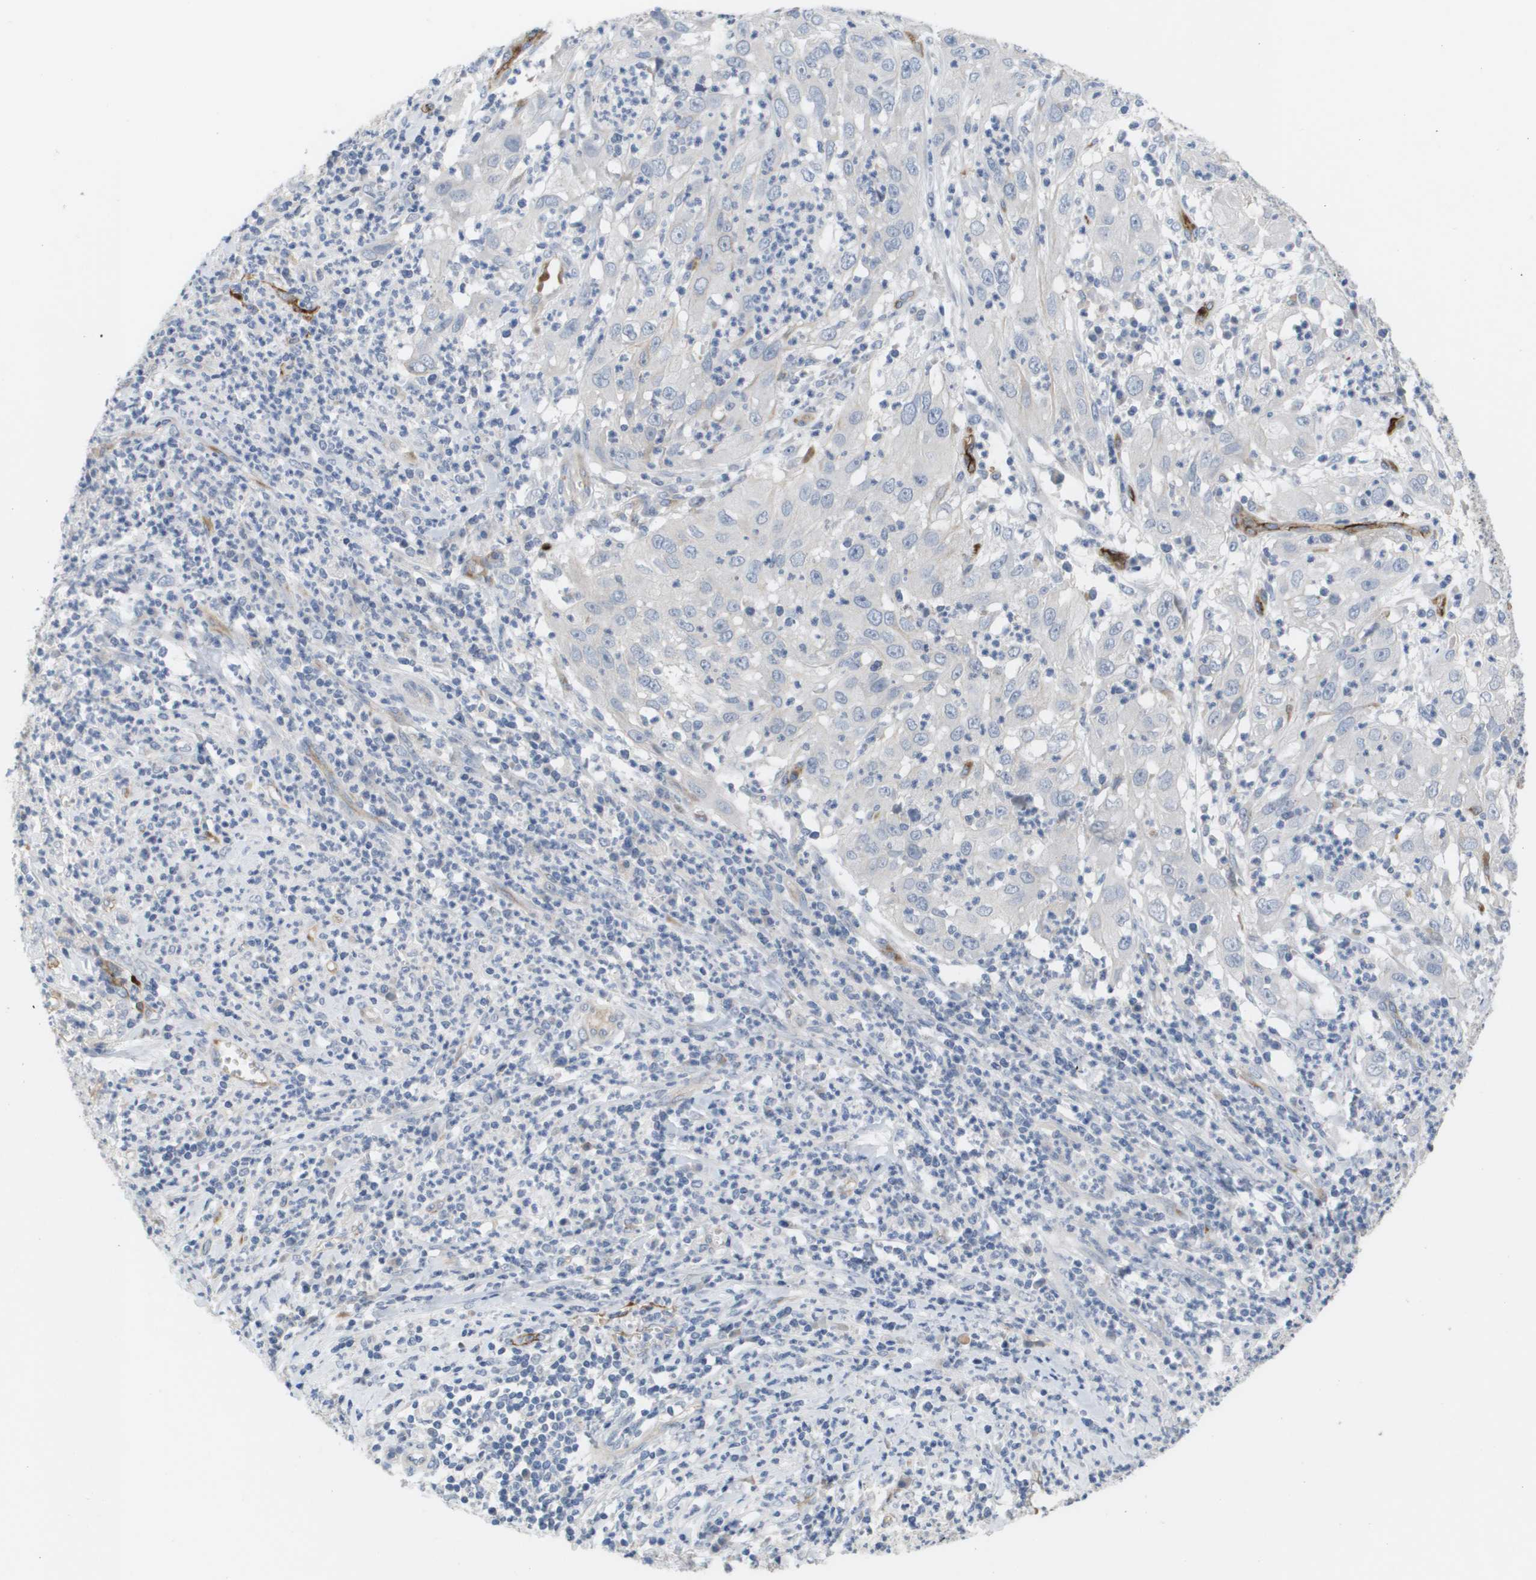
{"staining": {"intensity": "negative", "quantity": "none", "location": "none"}, "tissue": "cervical cancer", "cell_type": "Tumor cells", "image_type": "cancer", "snomed": [{"axis": "morphology", "description": "Squamous cell carcinoma, NOS"}, {"axis": "topography", "description": "Cervix"}], "caption": "The histopathology image displays no significant staining in tumor cells of squamous cell carcinoma (cervical).", "gene": "ANGPT2", "patient": {"sex": "female", "age": 32}}